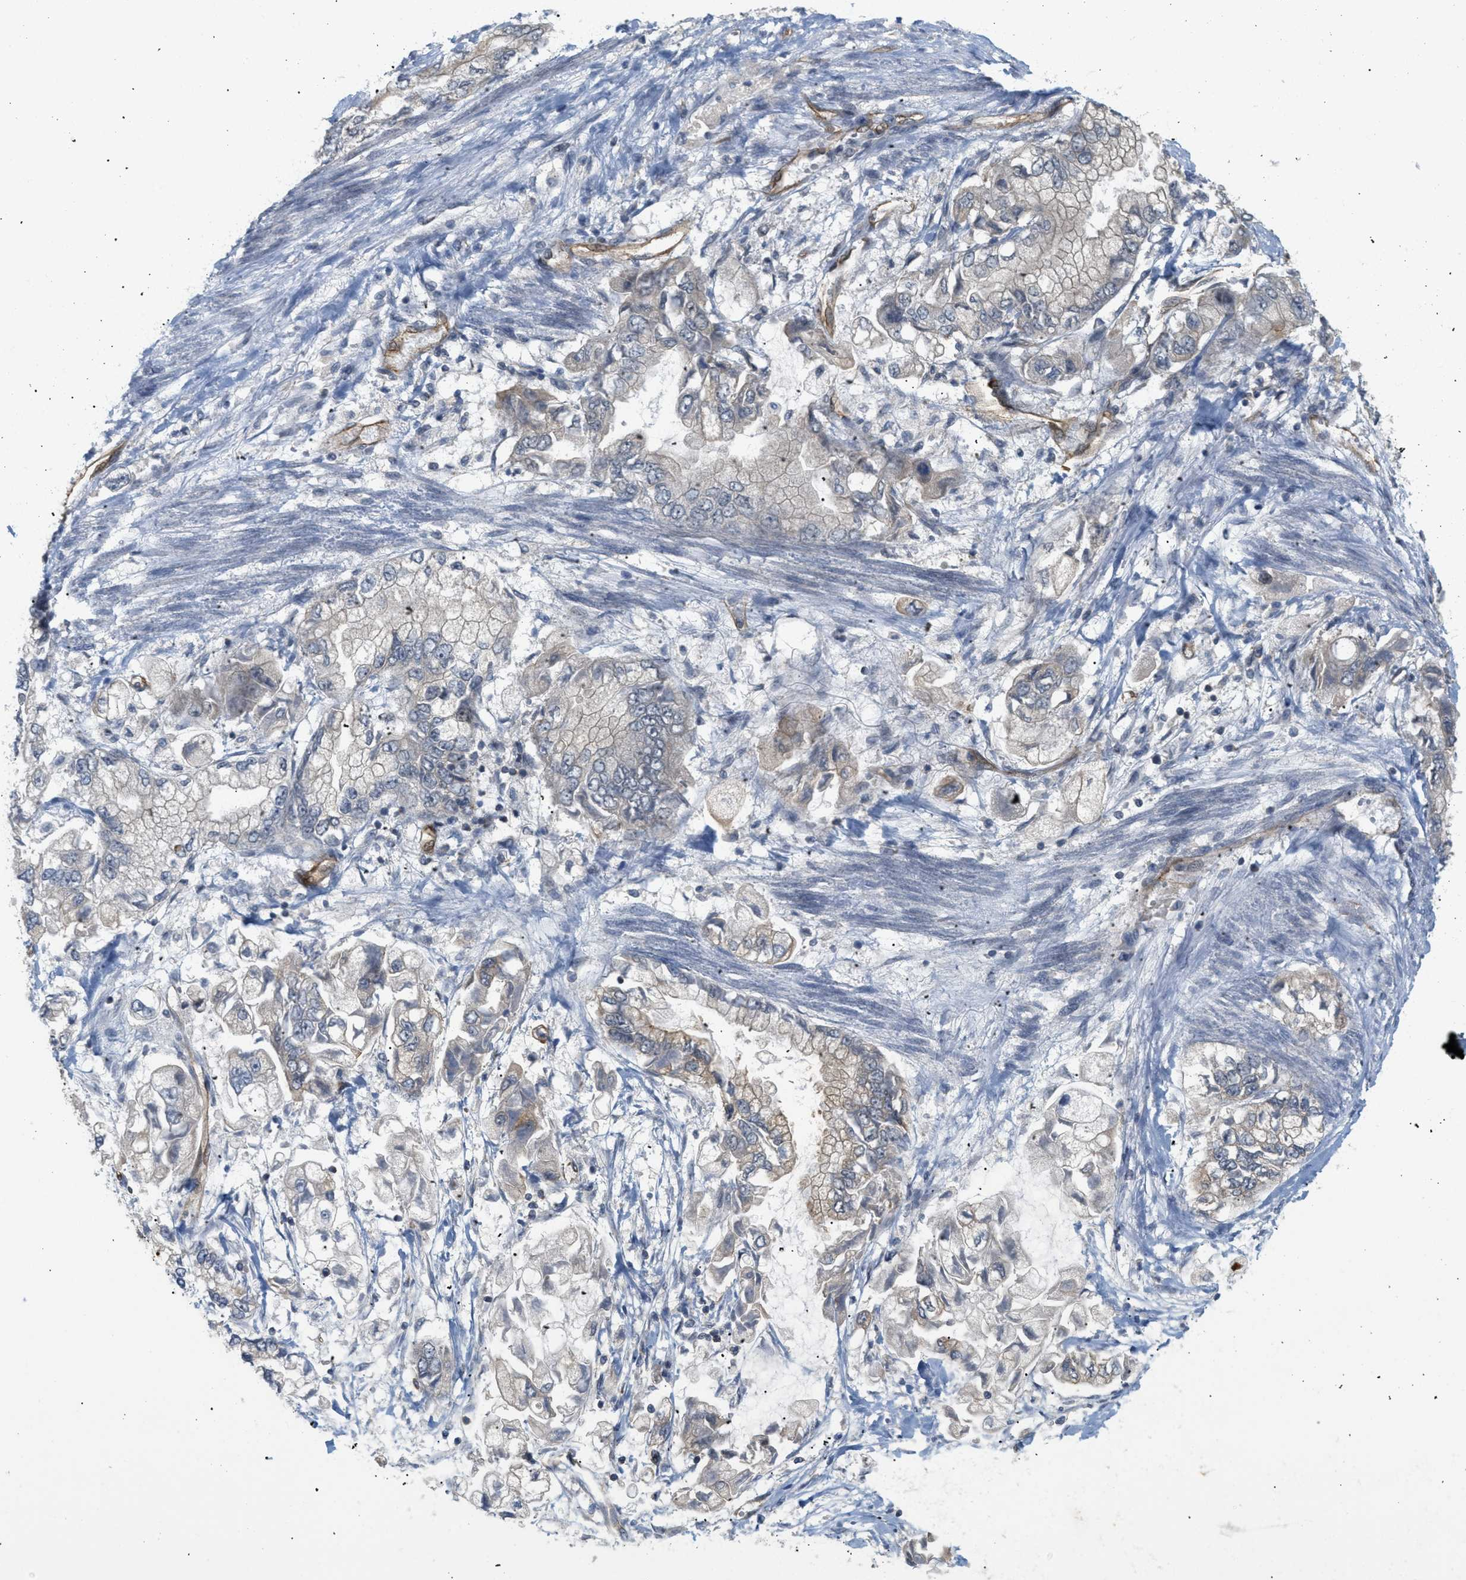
{"staining": {"intensity": "weak", "quantity": "<25%", "location": "cytoplasmic/membranous"}, "tissue": "stomach cancer", "cell_type": "Tumor cells", "image_type": "cancer", "snomed": [{"axis": "morphology", "description": "Normal tissue, NOS"}, {"axis": "morphology", "description": "Adenocarcinoma, NOS"}, {"axis": "topography", "description": "Stomach"}], "caption": "Immunohistochemical staining of human stomach adenocarcinoma demonstrates no significant staining in tumor cells.", "gene": "PALMD", "patient": {"sex": "male", "age": 62}}